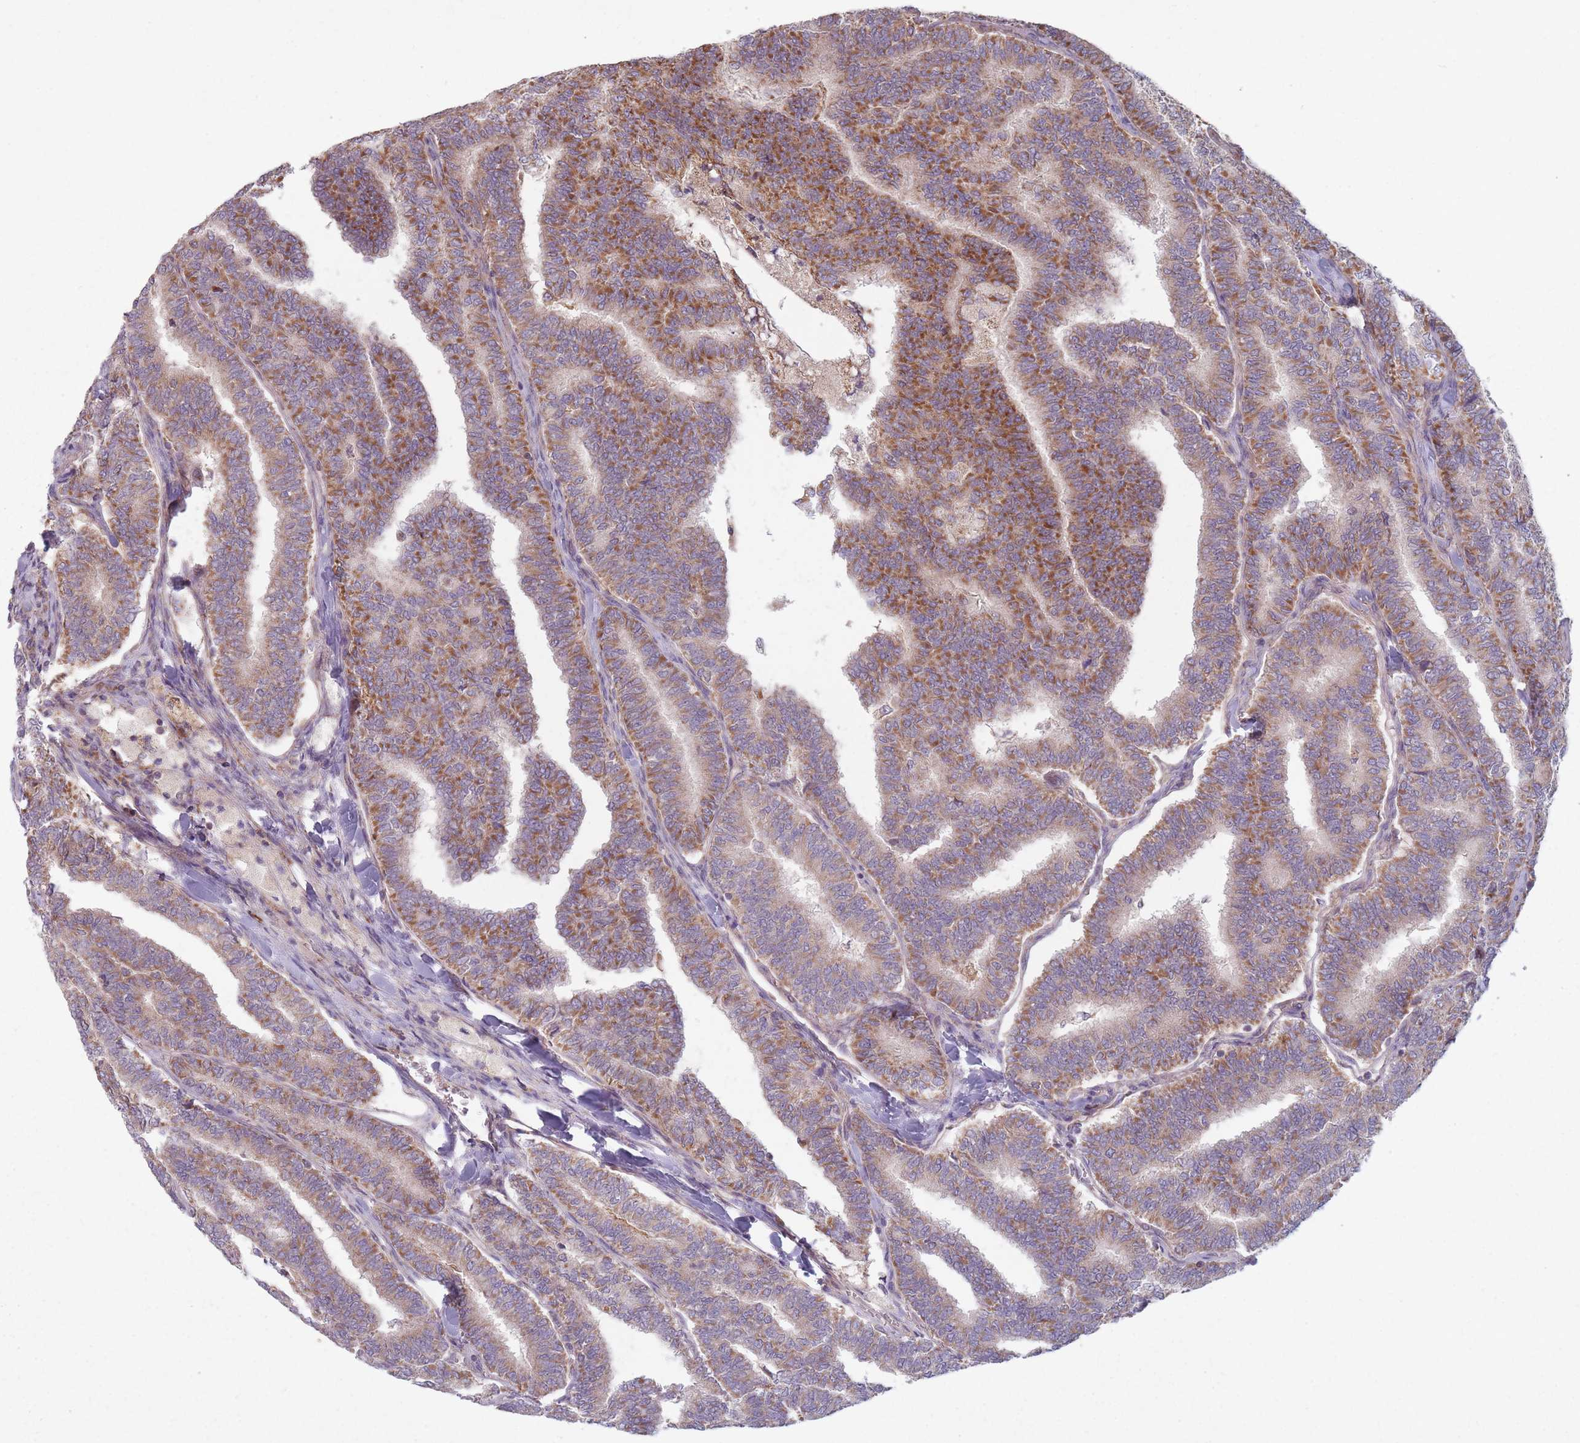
{"staining": {"intensity": "moderate", "quantity": ">75%", "location": "cytoplasmic/membranous"}, "tissue": "thyroid cancer", "cell_type": "Tumor cells", "image_type": "cancer", "snomed": [{"axis": "morphology", "description": "Papillary adenocarcinoma, NOS"}, {"axis": "topography", "description": "Thyroid gland"}], "caption": "Approximately >75% of tumor cells in thyroid papillary adenocarcinoma display moderate cytoplasmic/membranous protein expression as visualized by brown immunohistochemical staining.", "gene": "OR10Q1", "patient": {"sex": "female", "age": 35}}